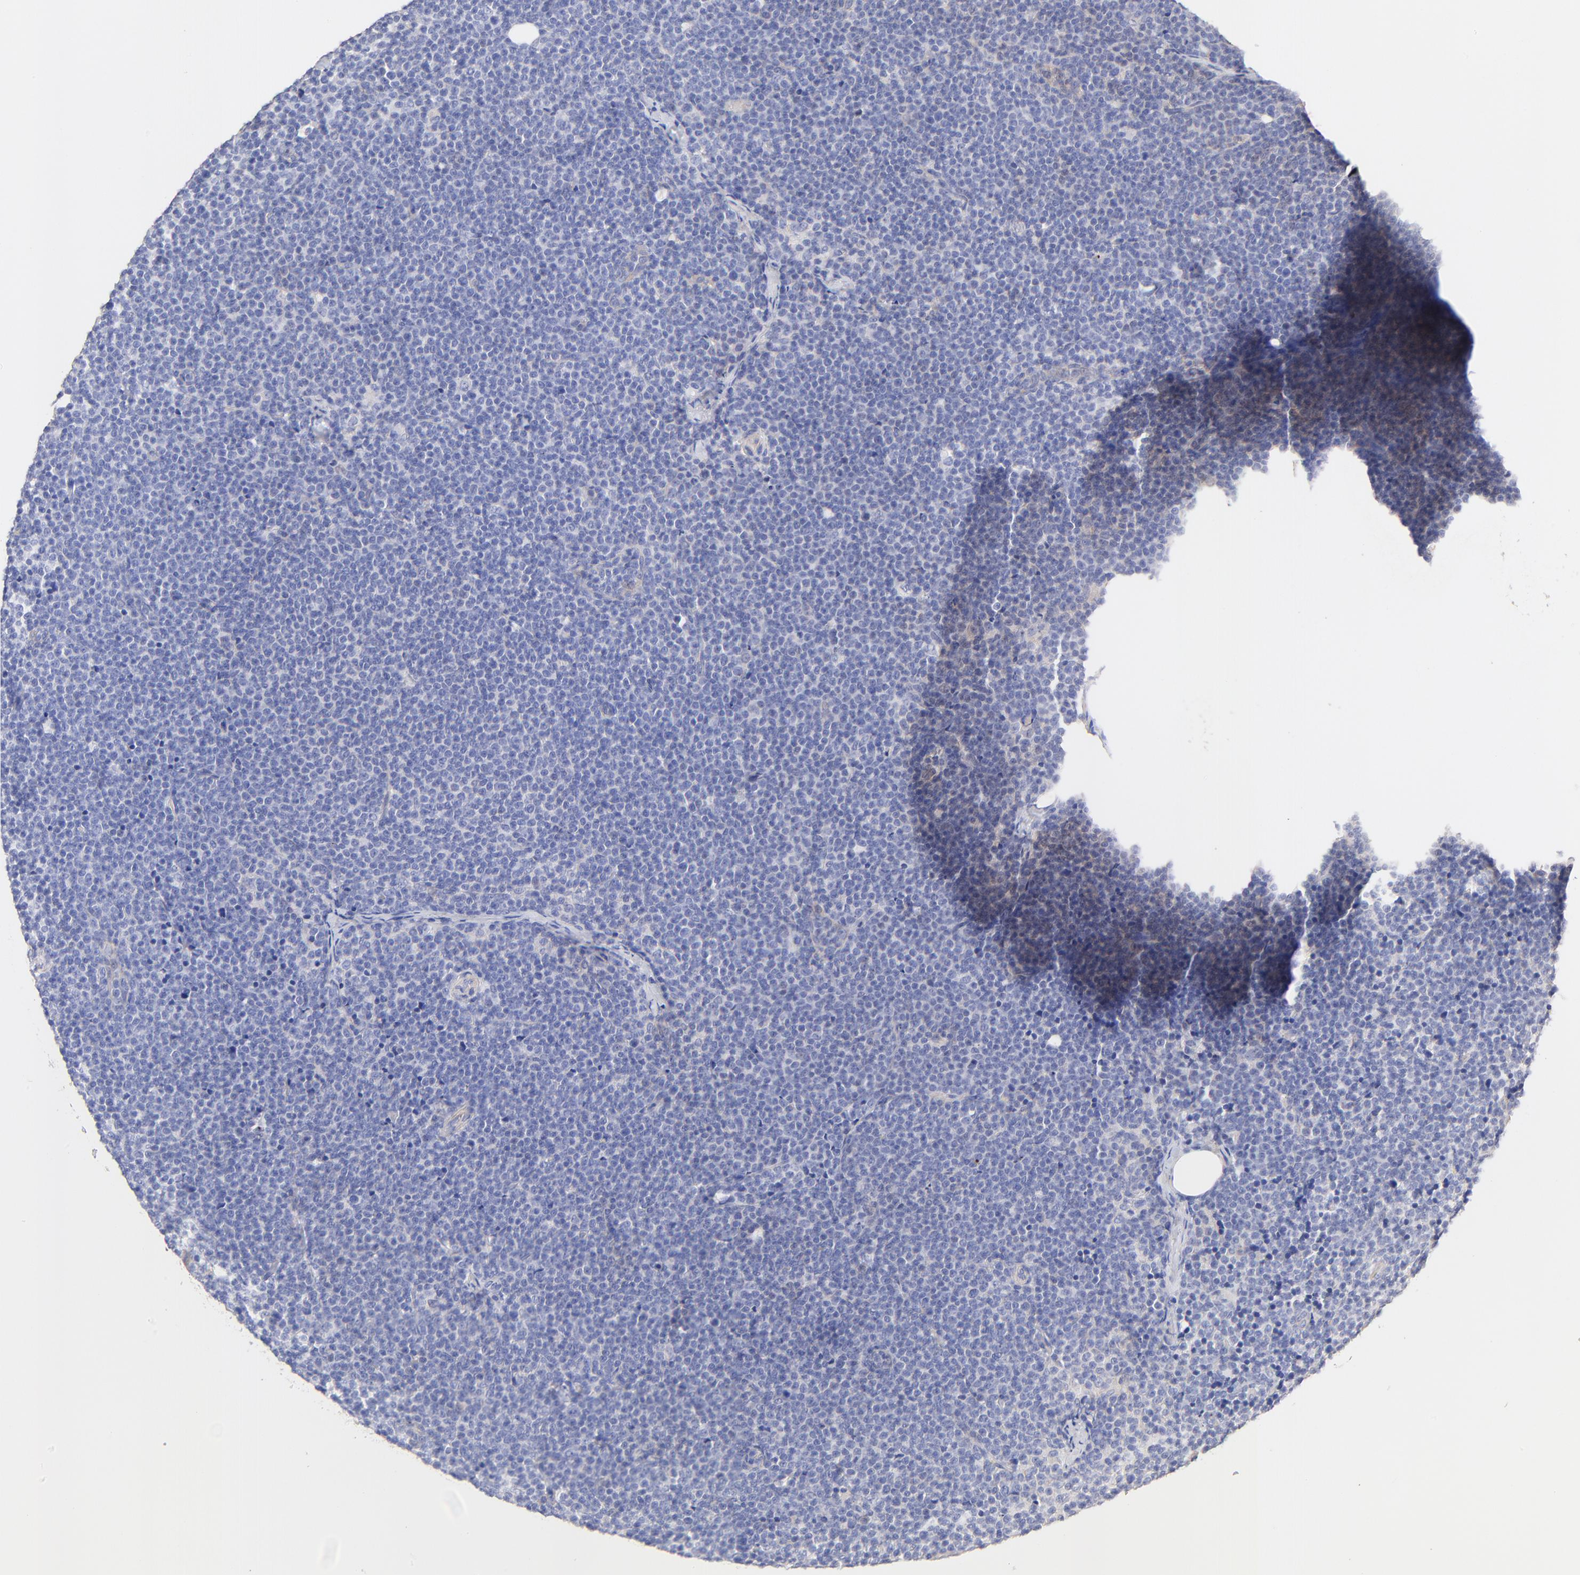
{"staining": {"intensity": "negative", "quantity": "none", "location": "none"}, "tissue": "lymphoma", "cell_type": "Tumor cells", "image_type": "cancer", "snomed": [{"axis": "morphology", "description": "Malignant lymphoma, non-Hodgkin's type, High grade"}, {"axis": "topography", "description": "Lymph node"}], "caption": "Tumor cells show no significant protein staining in lymphoma.", "gene": "ACTRT1", "patient": {"sex": "female", "age": 58}}